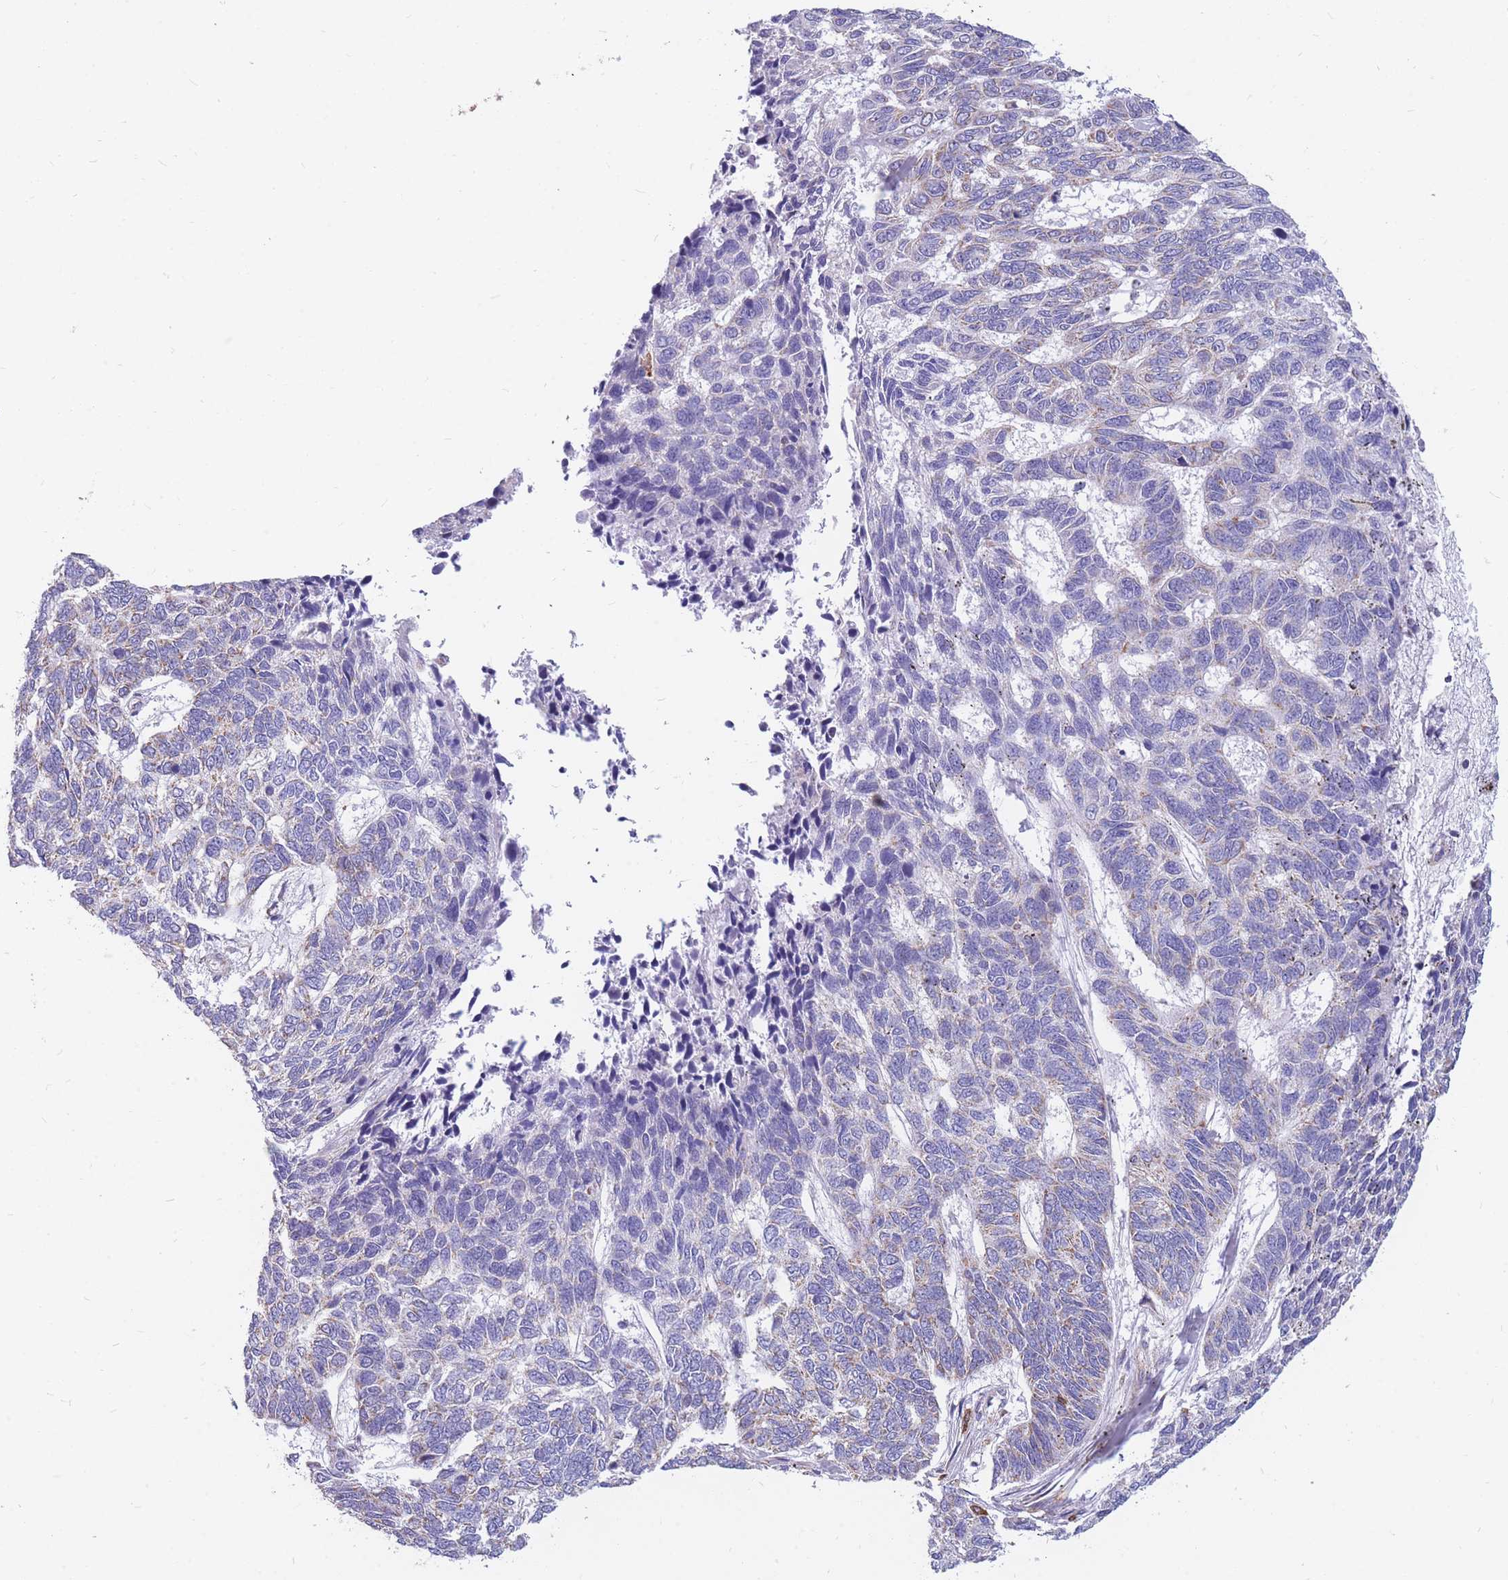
{"staining": {"intensity": "weak", "quantity": "<25%", "location": "cytoplasmic/membranous"}, "tissue": "skin cancer", "cell_type": "Tumor cells", "image_type": "cancer", "snomed": [{"axis": "morphology", "description": "Basal cell carcinoma"}, {"axis": "topography", "description": "Skin"}], "caption": "Human skin basal cell carcinoma stained for a protein using IHC shows no positivity in tumor cells.", "gene": "MRPL54", "patient": {"sex": "female", "age": 65}}